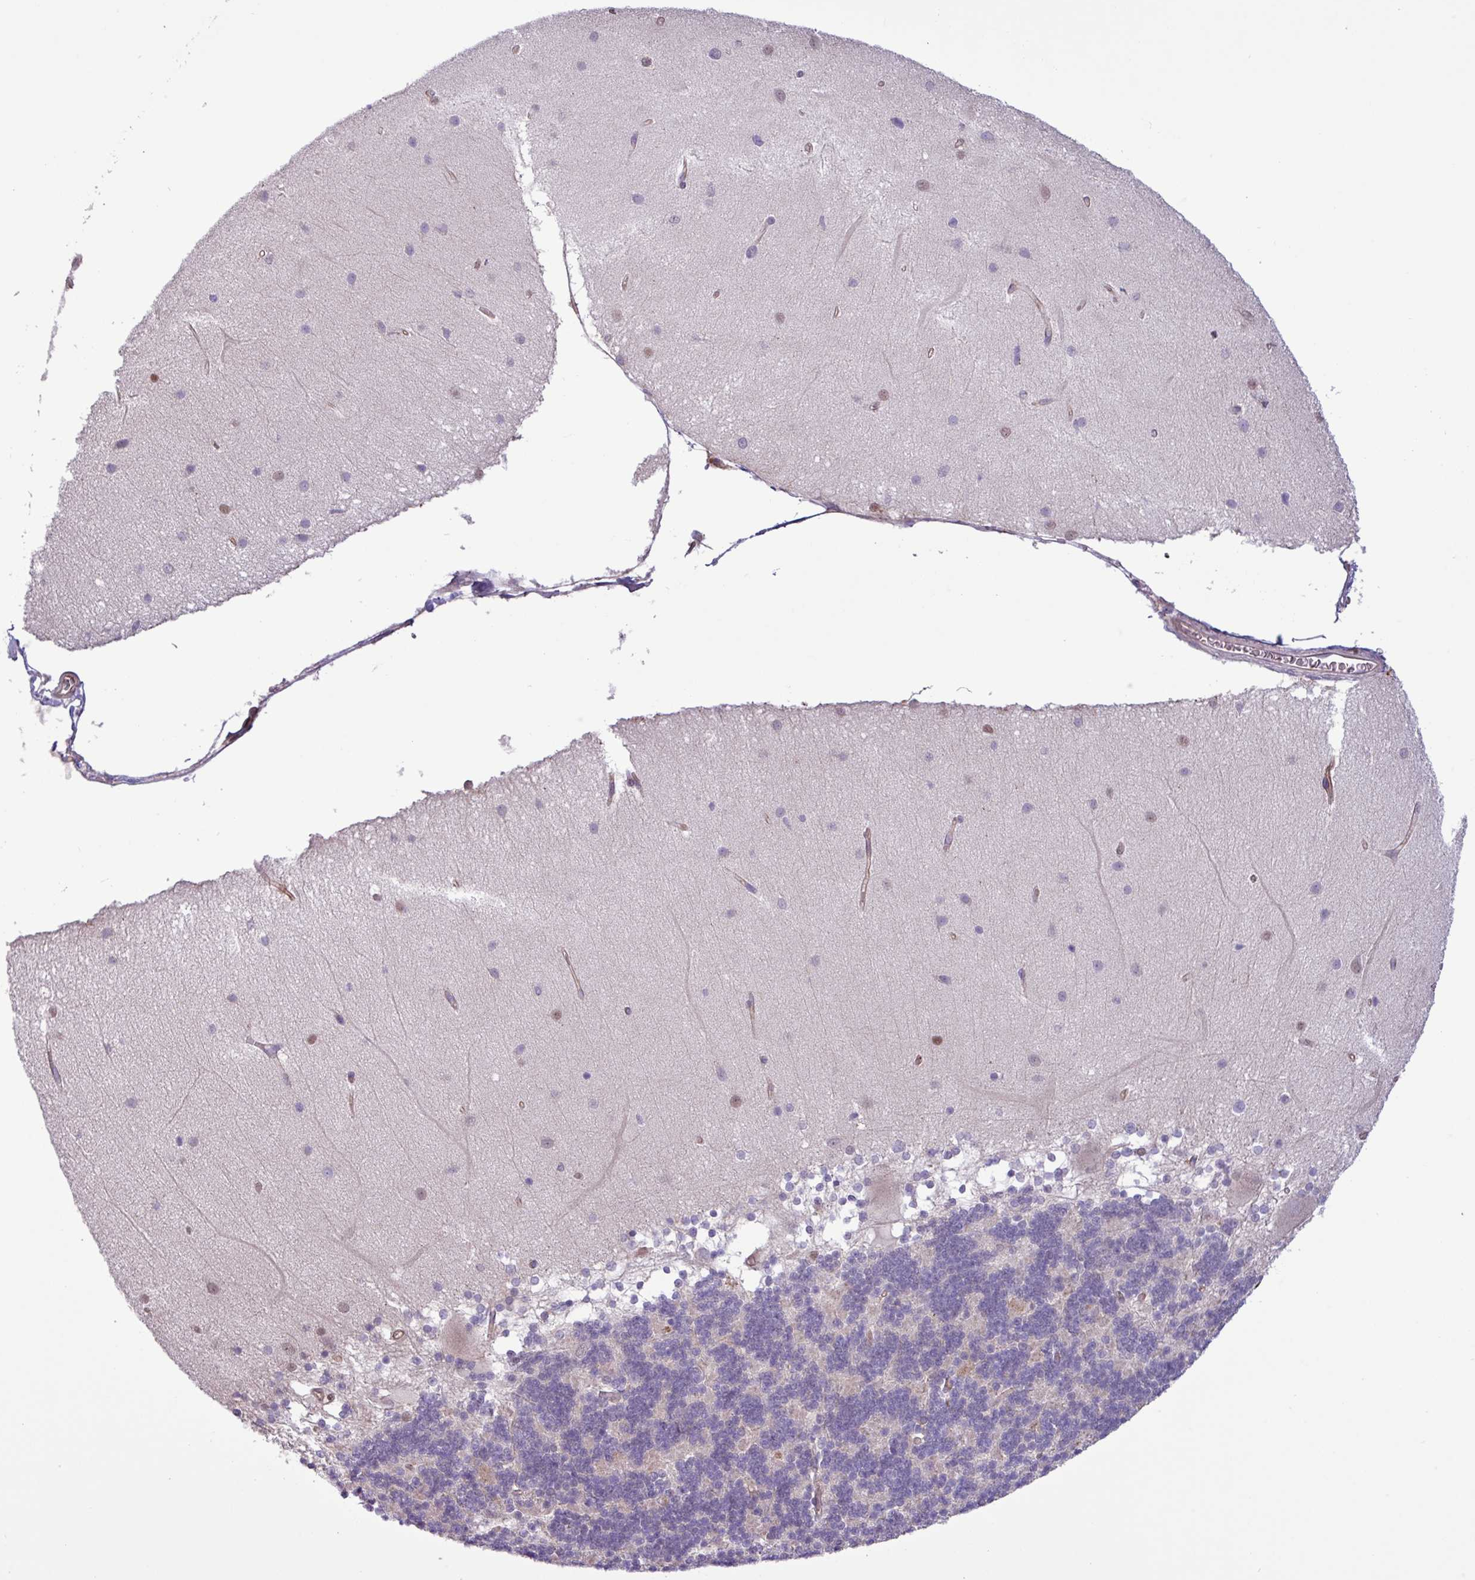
{"staining": {"intensity": "negative", "quantity": "none", "location": "none"}, "tissue": "cerebellum", "cell_type": "Cells in granular layer", "image_type": "normal", "snomed": [{"axis": "morphology", "description": "Normal tissue, NOS"}, {"axis": "topography", "description": "Cerebellum"}], "caption": "DAB immunohistochemical staining of normal human cerebellum demonstrates no significant expression in cells in granular layer.", "gene": "CNTRL", "patient": {"sex": "female", "age": 54}}